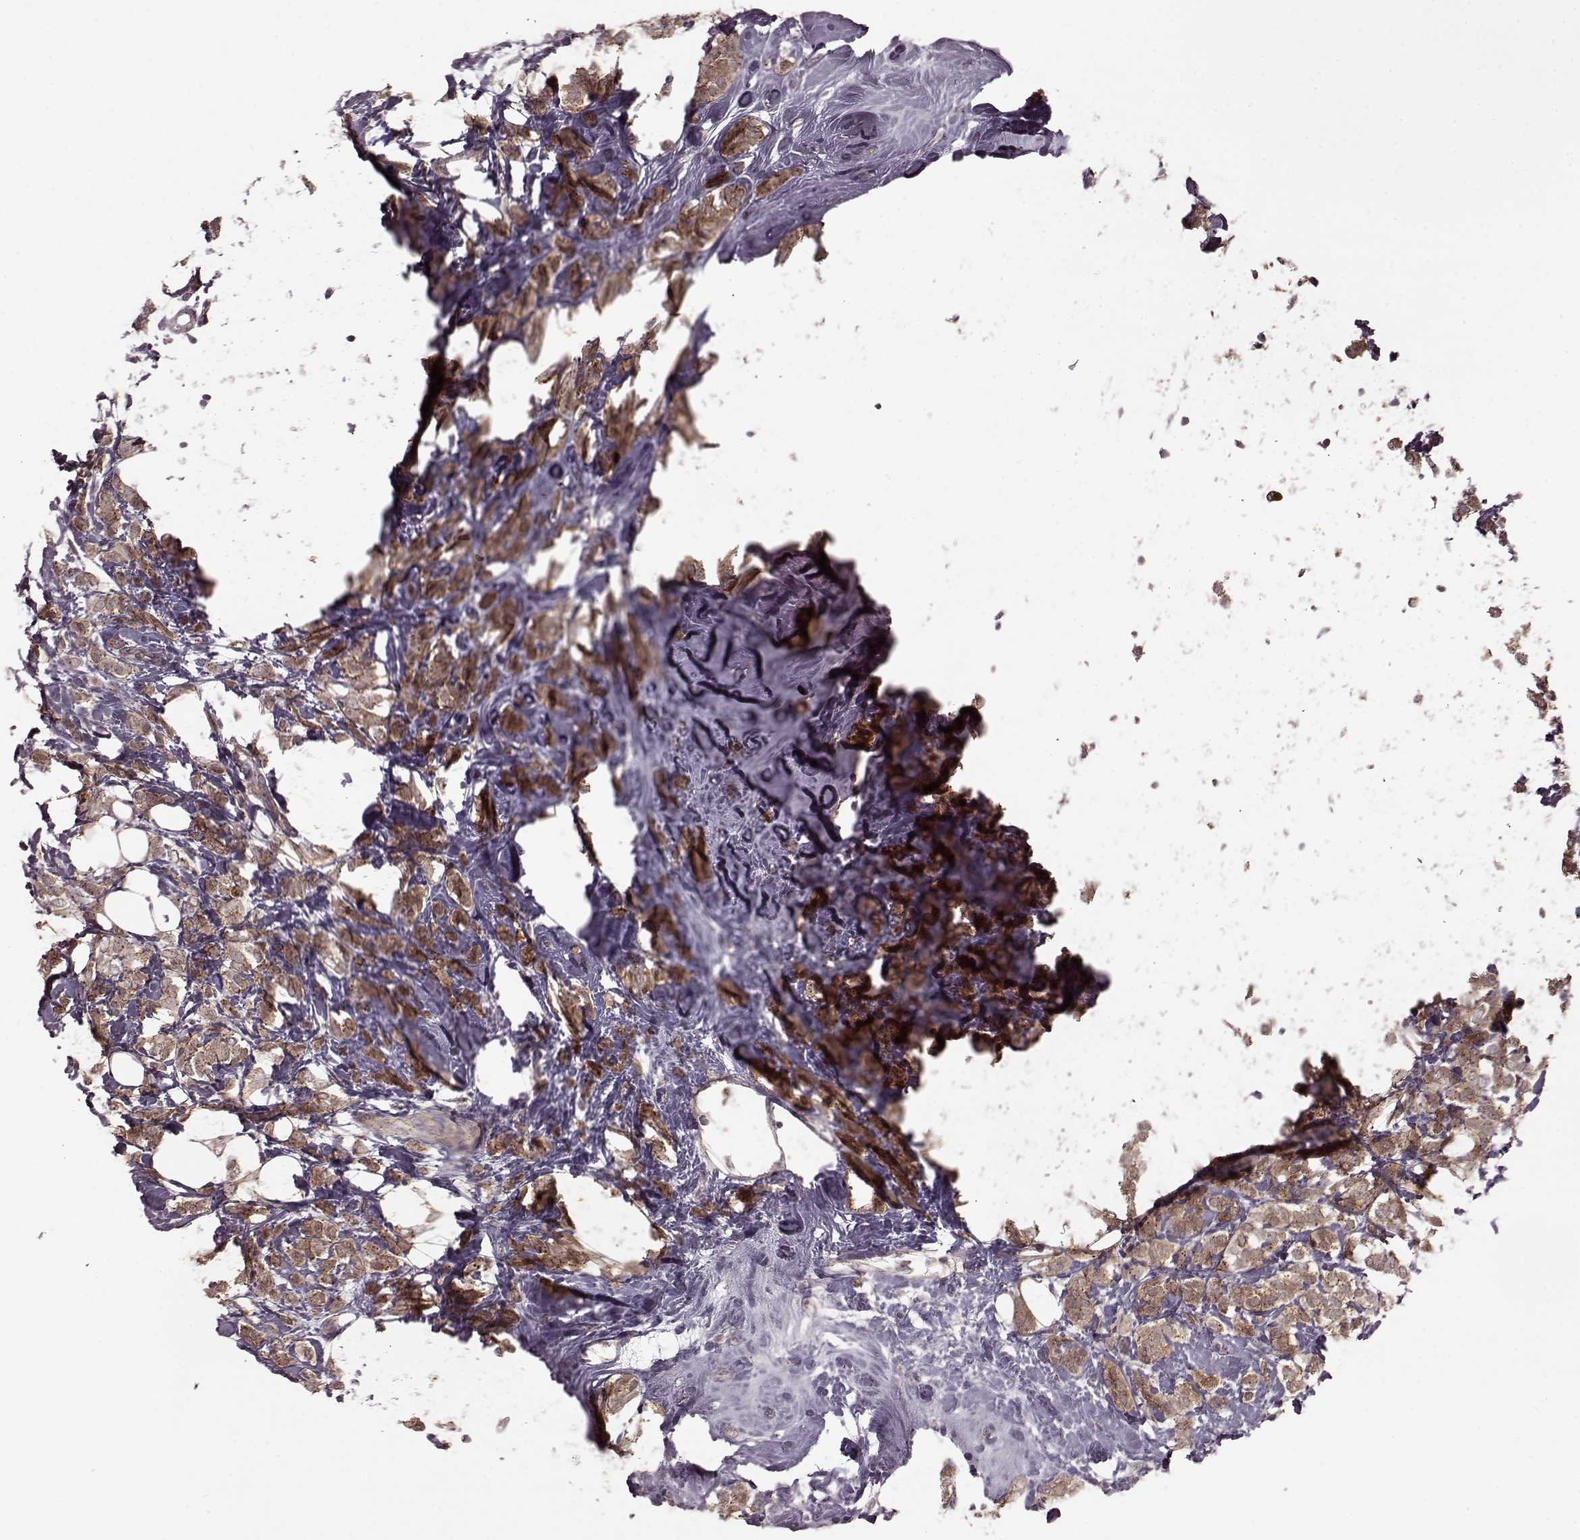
{"staining": {"intensity": "moderate", "quantity": "25%-75%", "location": "cytoplasmic/membranous"}, "tissue": "breast cancer", "cell_type": "Tumor cells", "image_type": "cancer", "snomed": [{"axis": "morphology", "description": "Lobular carcinoma"}, {"axis": "topography", "description": "Breast"}], "caption": "Brown immunohistochemical staining in human lobular carcinoma (breast) demonstrates moderate cytoplasmic/membranous staining in about 25%-75% of tumor cells. Nuclei are stained in blue.", "gene": "GSS", "patient": {"sex": "female", "age": 49}}